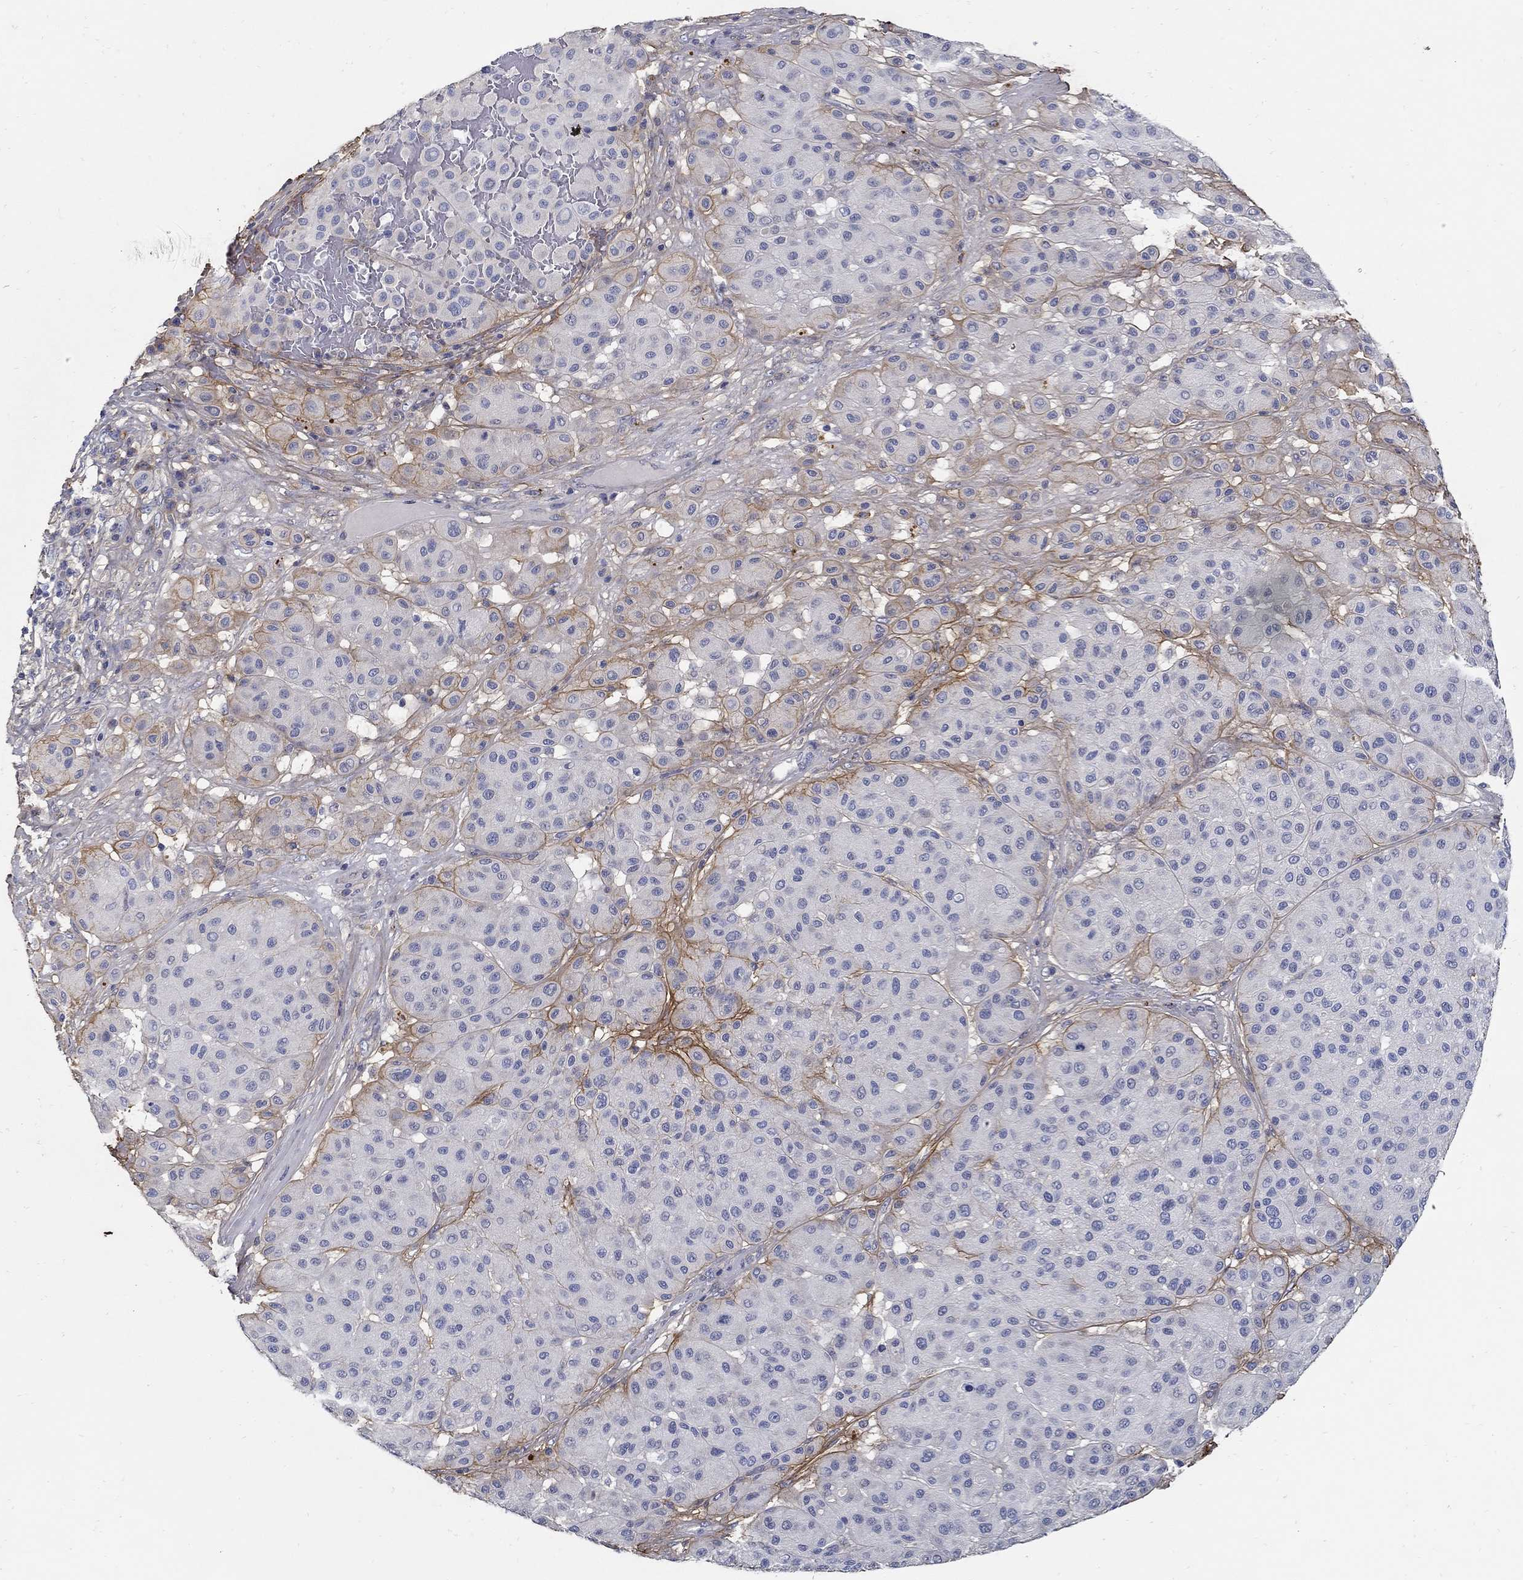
{"staining": {"intensity": "negative", "quantity": "none", "location": "none"}, "tissue": "melanoma", "cell_type": "Tumor cells", "image_type": "cancer", "snomed": [{"axis": "morphology", "description": "Malignant melanoma, Metastatic site"}, {"axis": "topography", "description": "Smooth muscle"}], "caption": "Immunohistochemistry histopathology image of neoplastic tissue: human melanoma stained with DAB (3,3'-diaminobenzidine) exhibits no significant protein staining in tumor cells. (DAB IHC with hematoxylin counter stain).", "gene": "TGFBI", "patient": {"sex": "male", "age": 41}}